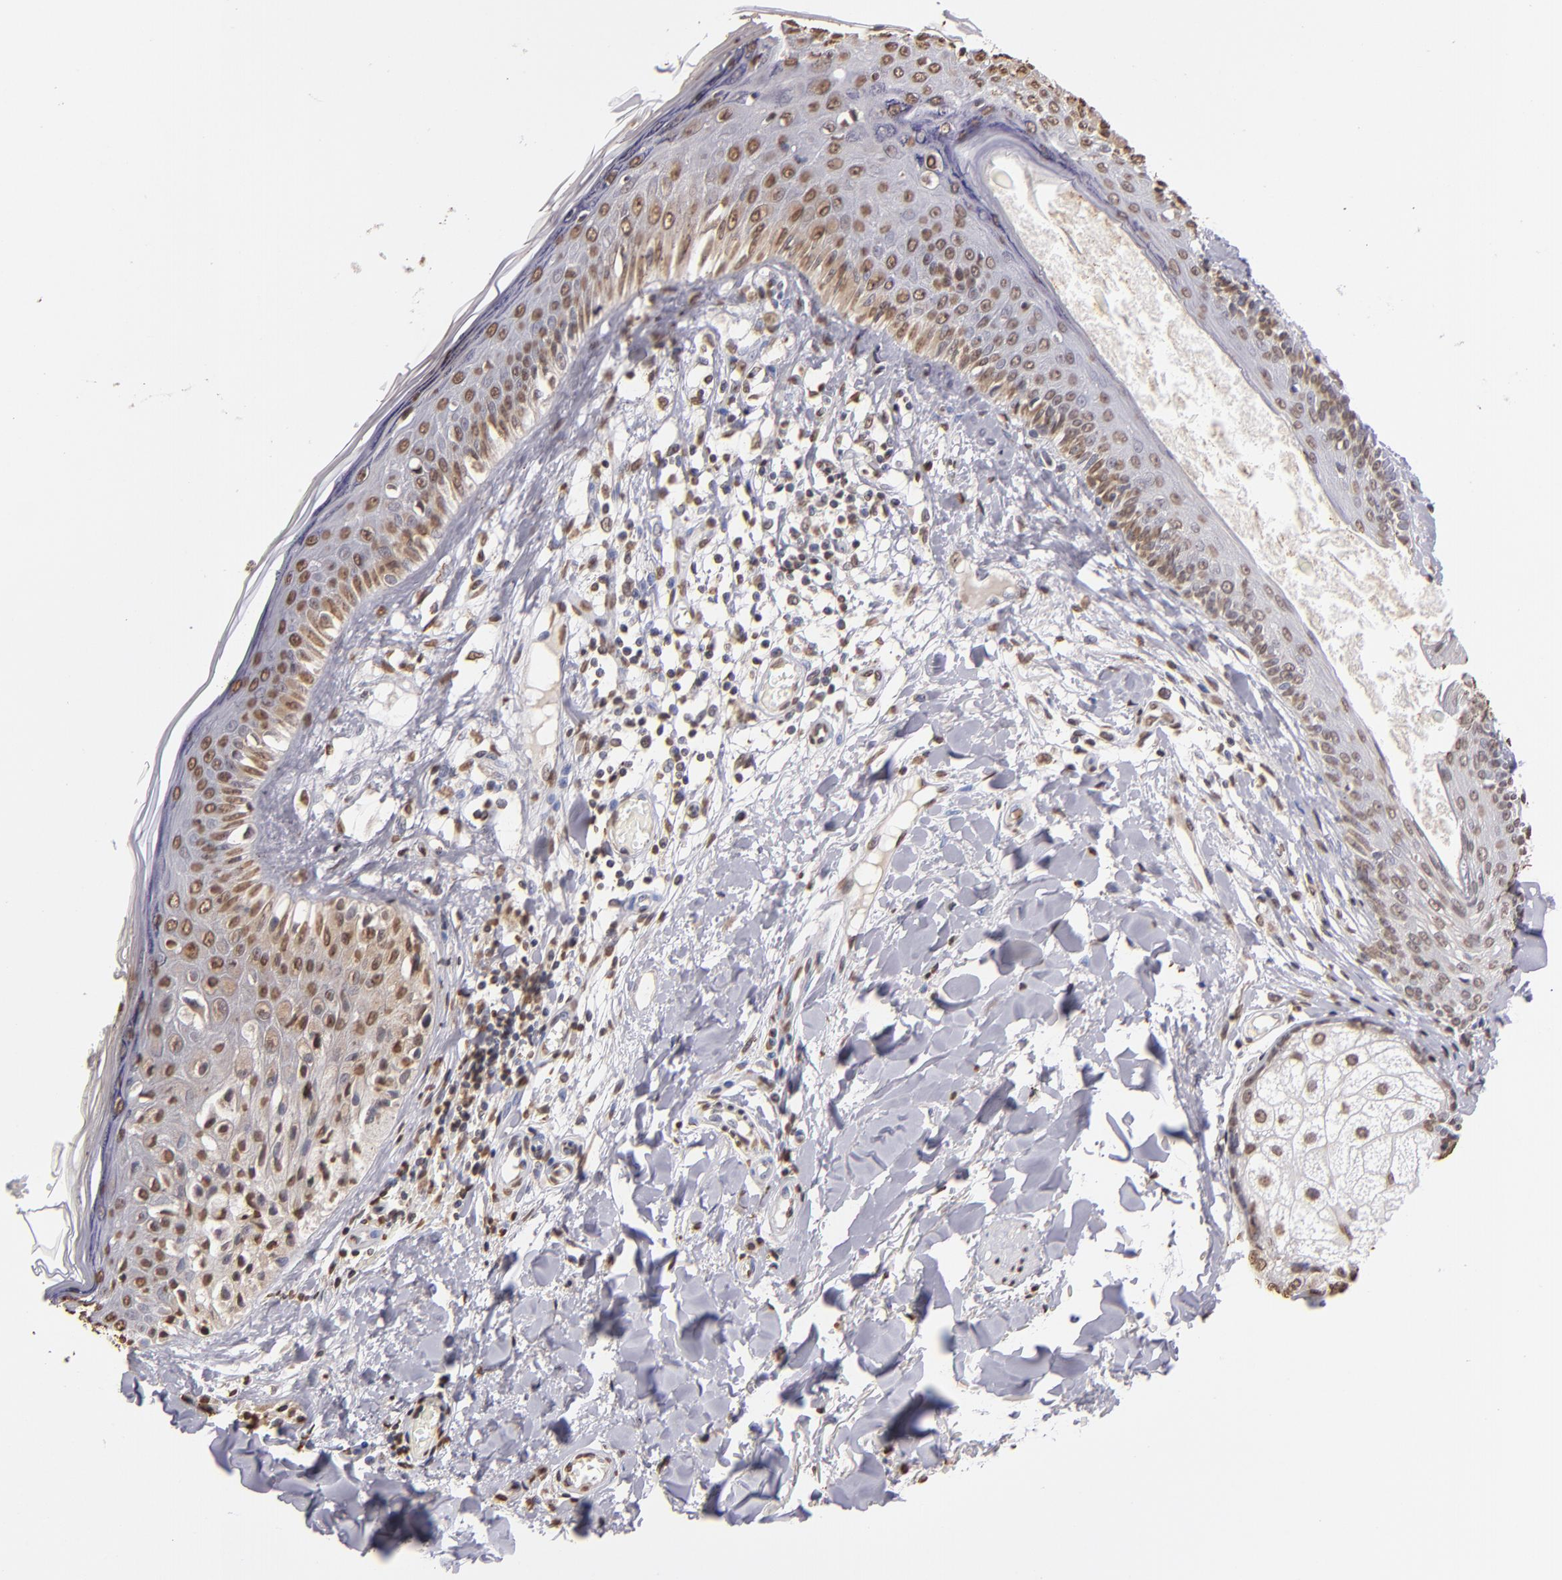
{"staining": {"intensity": "weak", "quantity": "<25%", "location": "cytoplasmic/membranous,nuclear"}, "tissue": "melanoma", "cell_type": "Tumor cells", "image_type": "cancer", "snomed": [{"axis": "morphology", "description": "Malignant melanoma, NOS"}, {"axis": "topography", "description": "Skin"}], "caption": "Micrograph shows no protein staining in tumor cells of melanoma tissue. The staining was performed using DAB to visualize the protein expression in brown, while the nuclei were stained in blue with hematoxylin (Magnification: 20x).", "gene": "LBX1", "patient": {"sex": "female", "age": 82}}